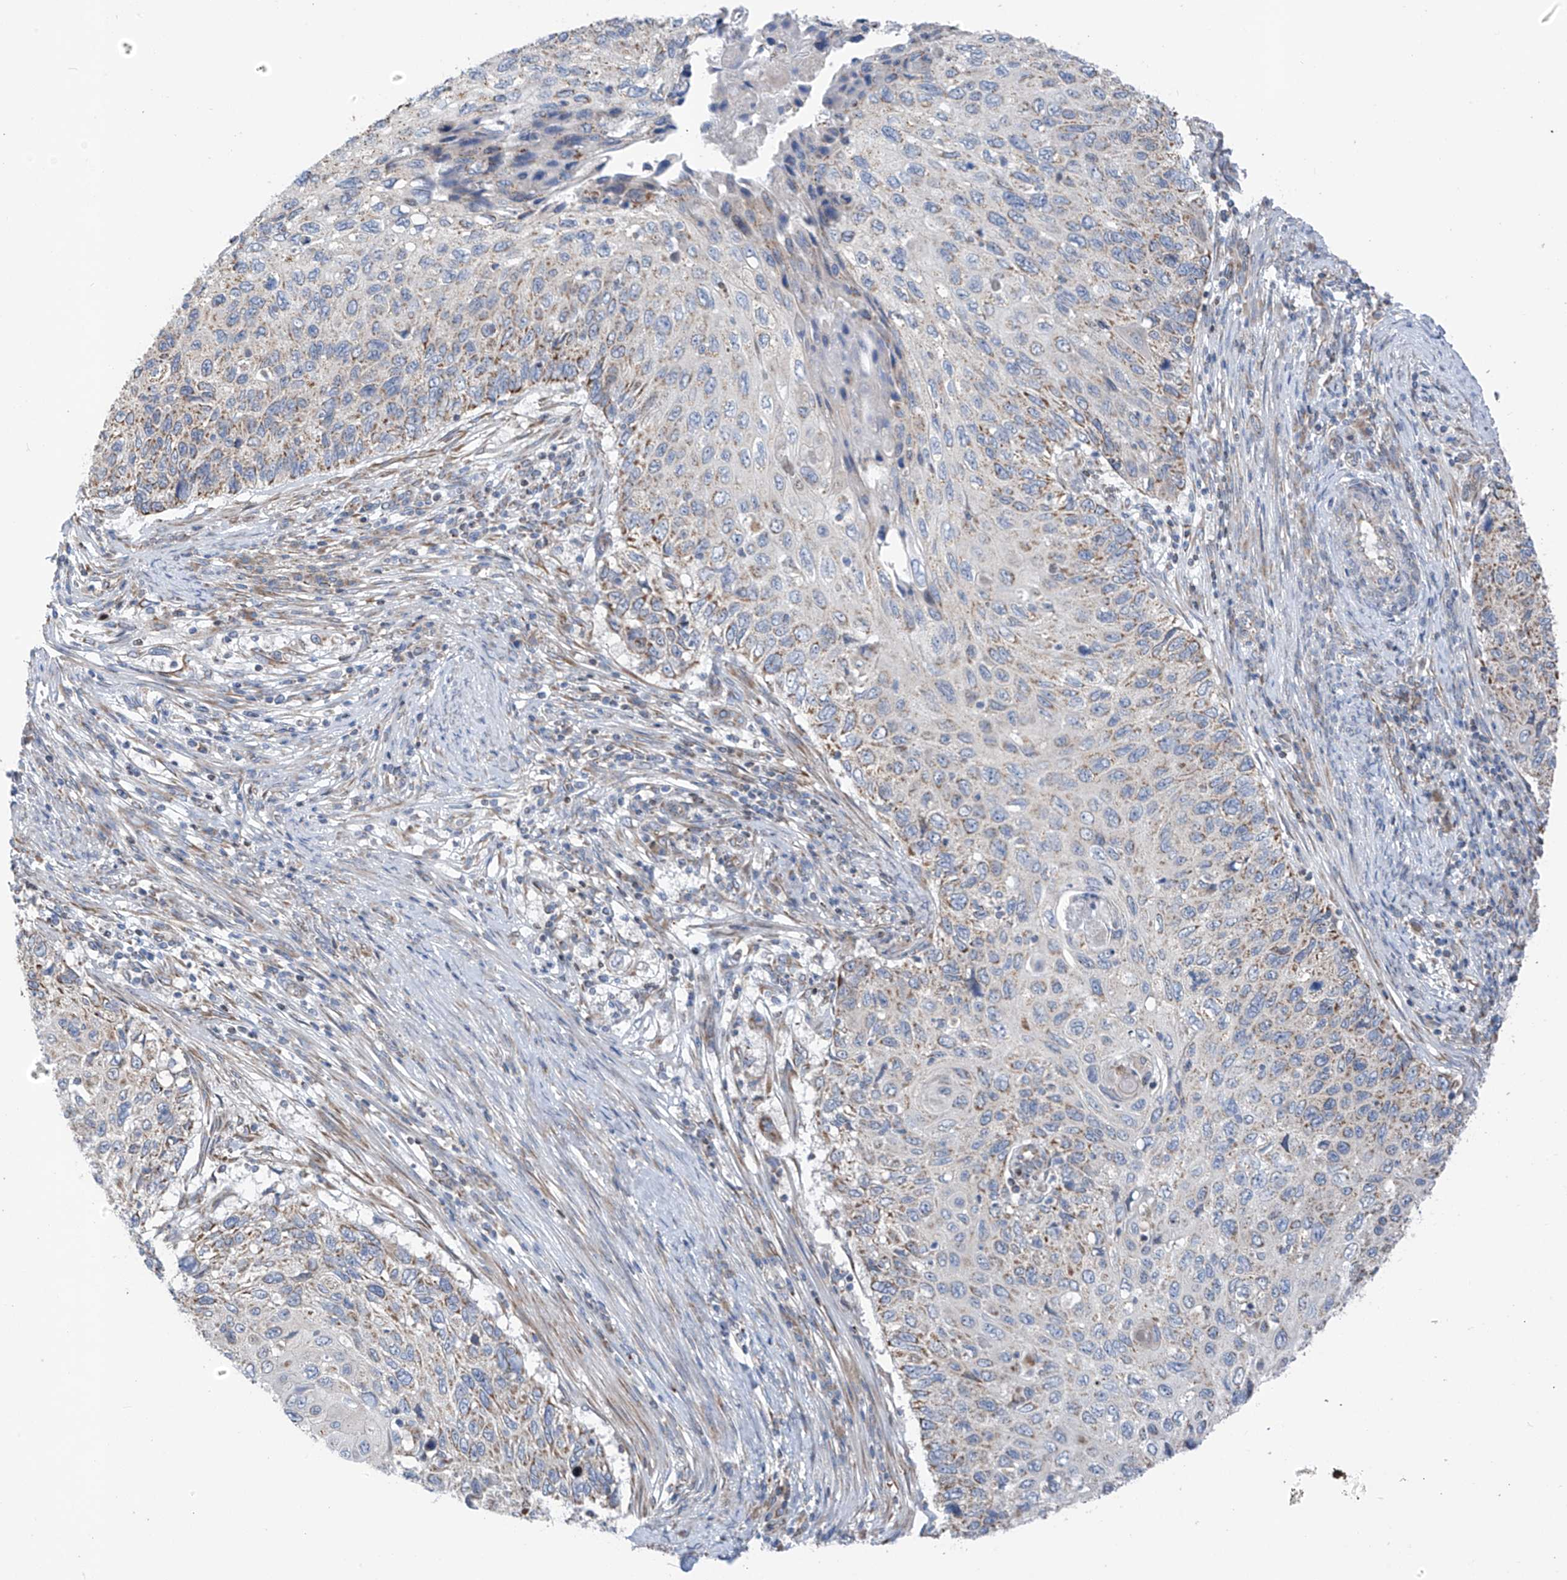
{"staining": {"intensity": "weak", "quantity": ">75%", "location": "cytoplasmic/membranous"}, "tissue": "cervical cancer", "cell_type": "Tumor cells", "image_type": "cancer", "snomed": [{"axis": "morphology", "description": "Squamous cell carcinoma, NOS"}, {"axis": "topography", "description": "Cervix"}], "caption": "Human cervical squamous cell carcinoma stained with a protein marker displays weak staining in tumor cells.", "gene": "EOMES", "patient": {"sex": "female", "age": 70}}